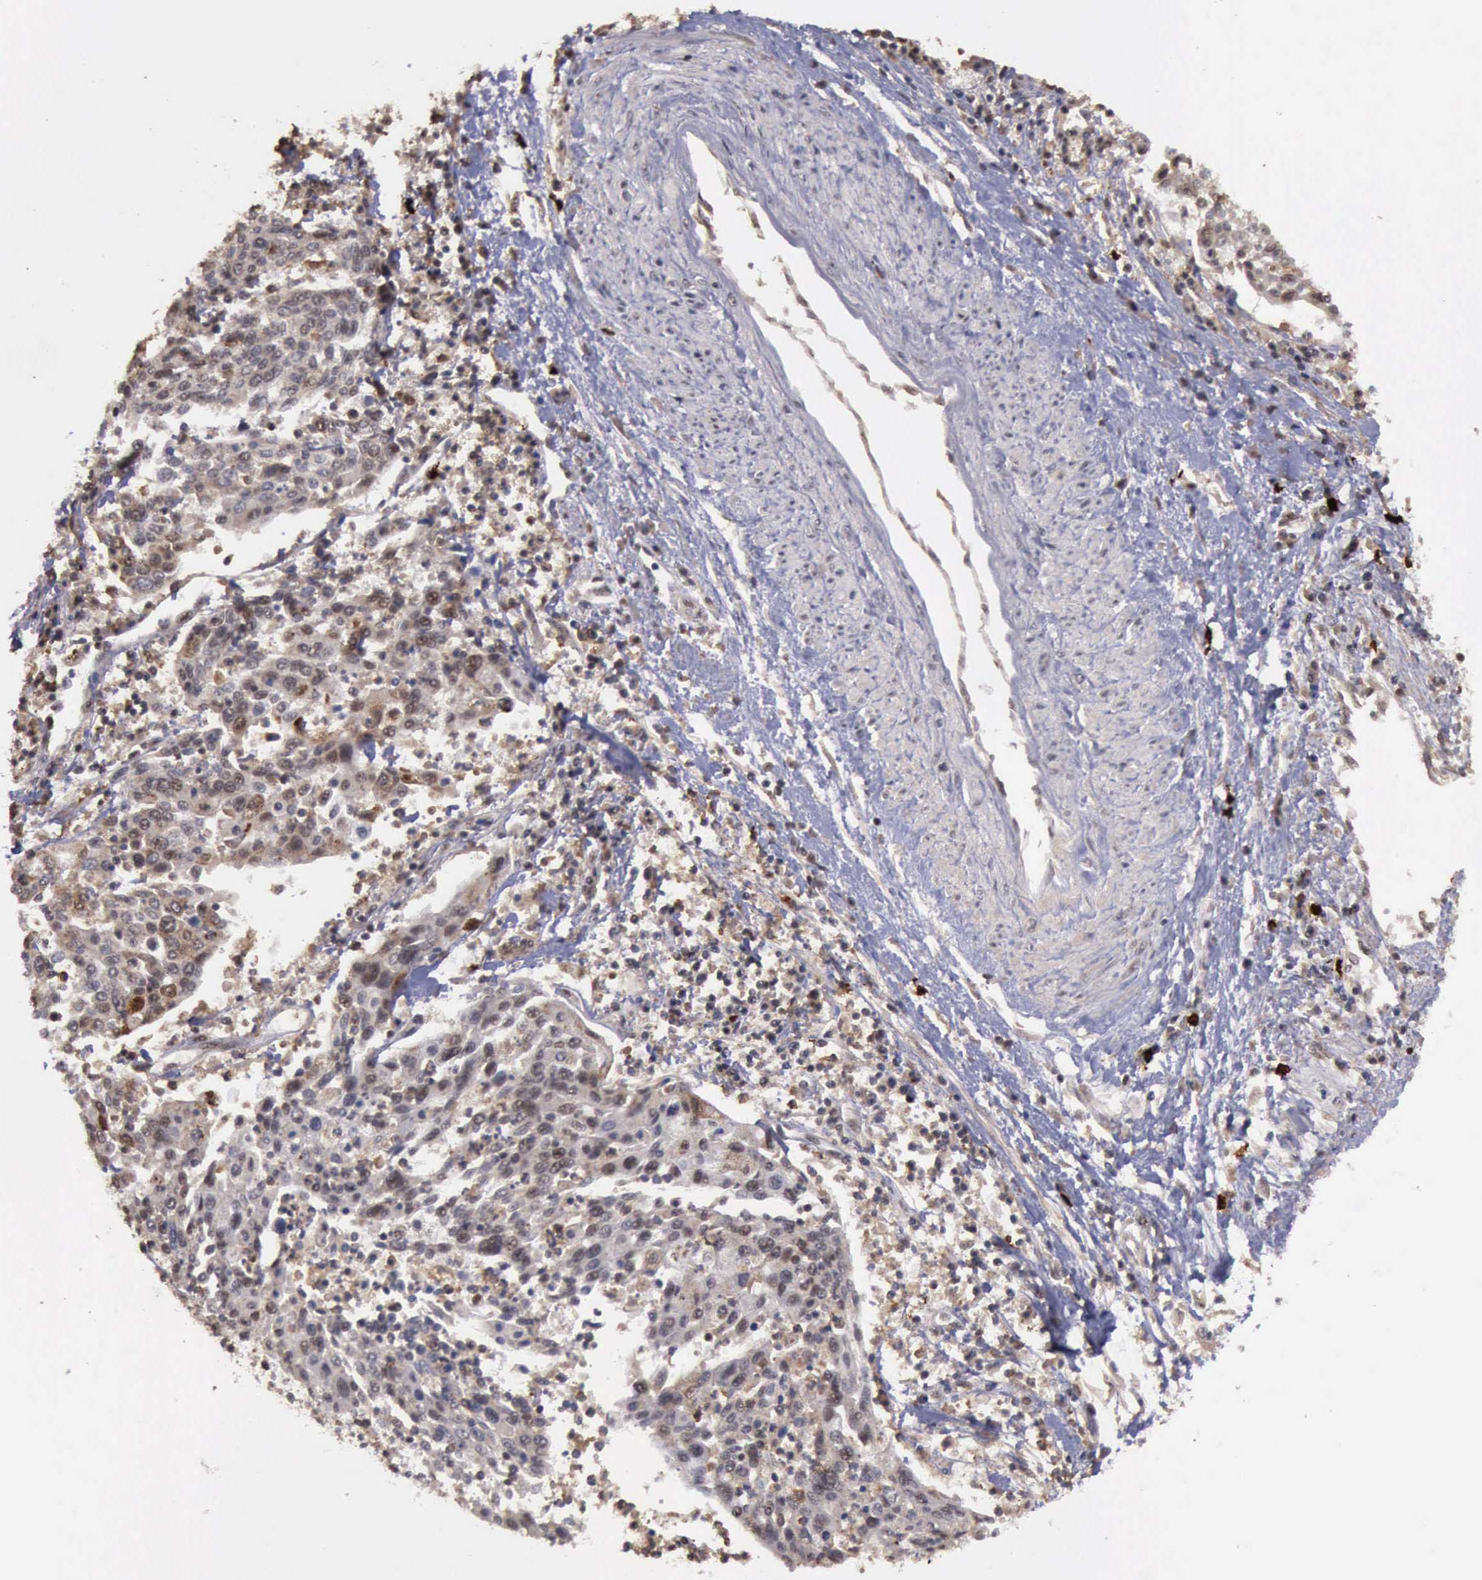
{"staining": {"intensity": "moderate", "quantity": ">75%", "location": "cytoplasmic/membranous,nuclear"}, "tissue": "cervical cancer", "cell_type": "Tumor cells", "image_type": "cancer", "snomed": [{"axis": "morphology", "description": "Squamous cell carcinoma, NOS"}, {"axis": "topography", "description": "Cervix"}], "caption": "Protein staining reveals moderate cytoplasmic/membranous and nuclear positivity in about >75% of tumor cells in cervical cancer (squamous cell carcinoma).", "gene": "TRMT2A", "patient": {"sex": "female", "age": 40}}